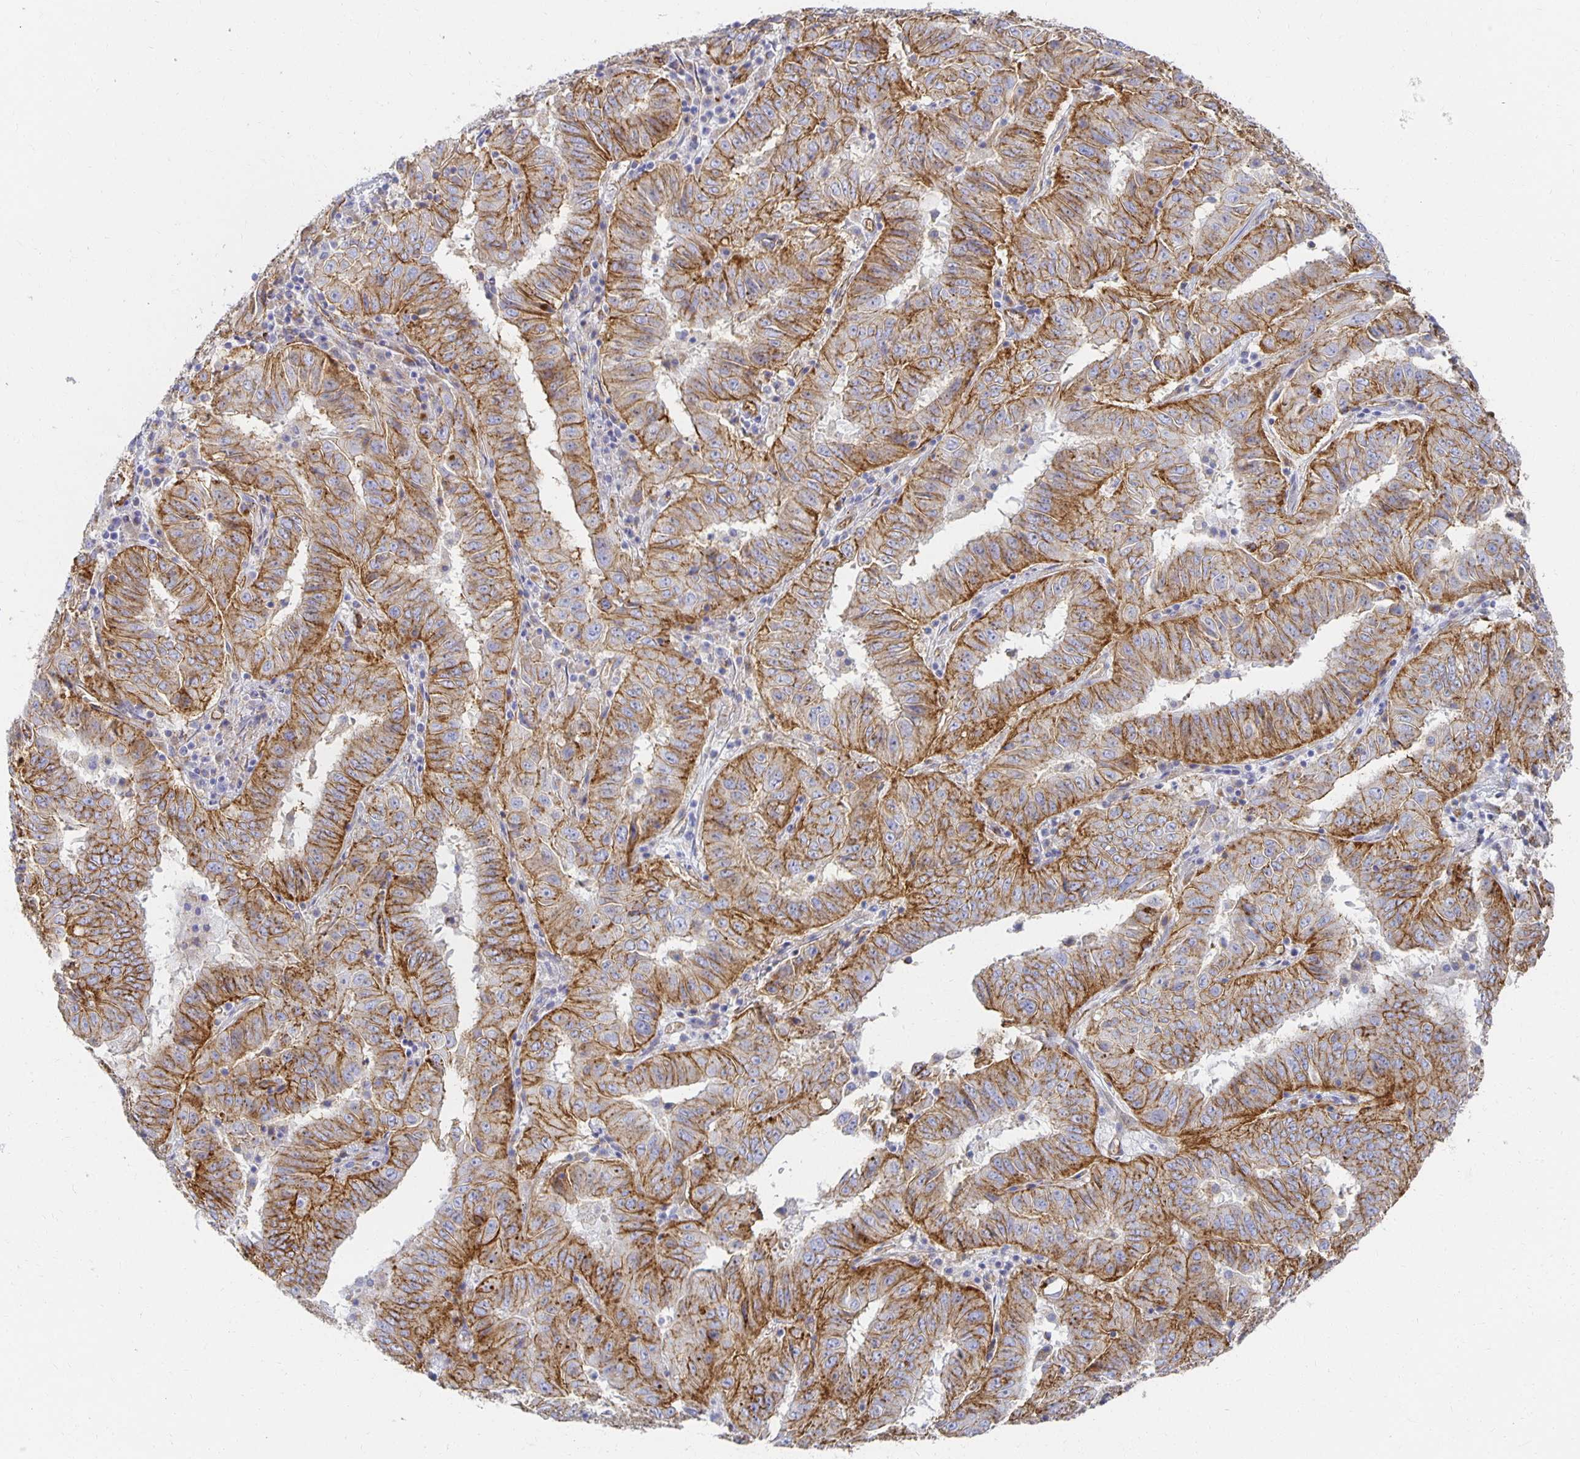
{"staining": {"intensity": "moderate", "quantity": ">75%", "location": "cytoplasmic/membranous"}, "tissue": "pancreatic cancer", "cell_type": "Tumor cells", "image_type": "cancer", "snomed": [{"axis": "morphology", "description": "Adenocarcinoma, NOS"}, {"axis": "topography", "description": "Pancreas"}], "caption": "Immunohistochemistry of human adenocarcinoma (pancreatic) reveals medium levels of moderate cytoplasmic/membranous positivity in about >75% of tumor cells.", "gene": "TAAR1", "patient": {"sex": "male", "age": 63}}